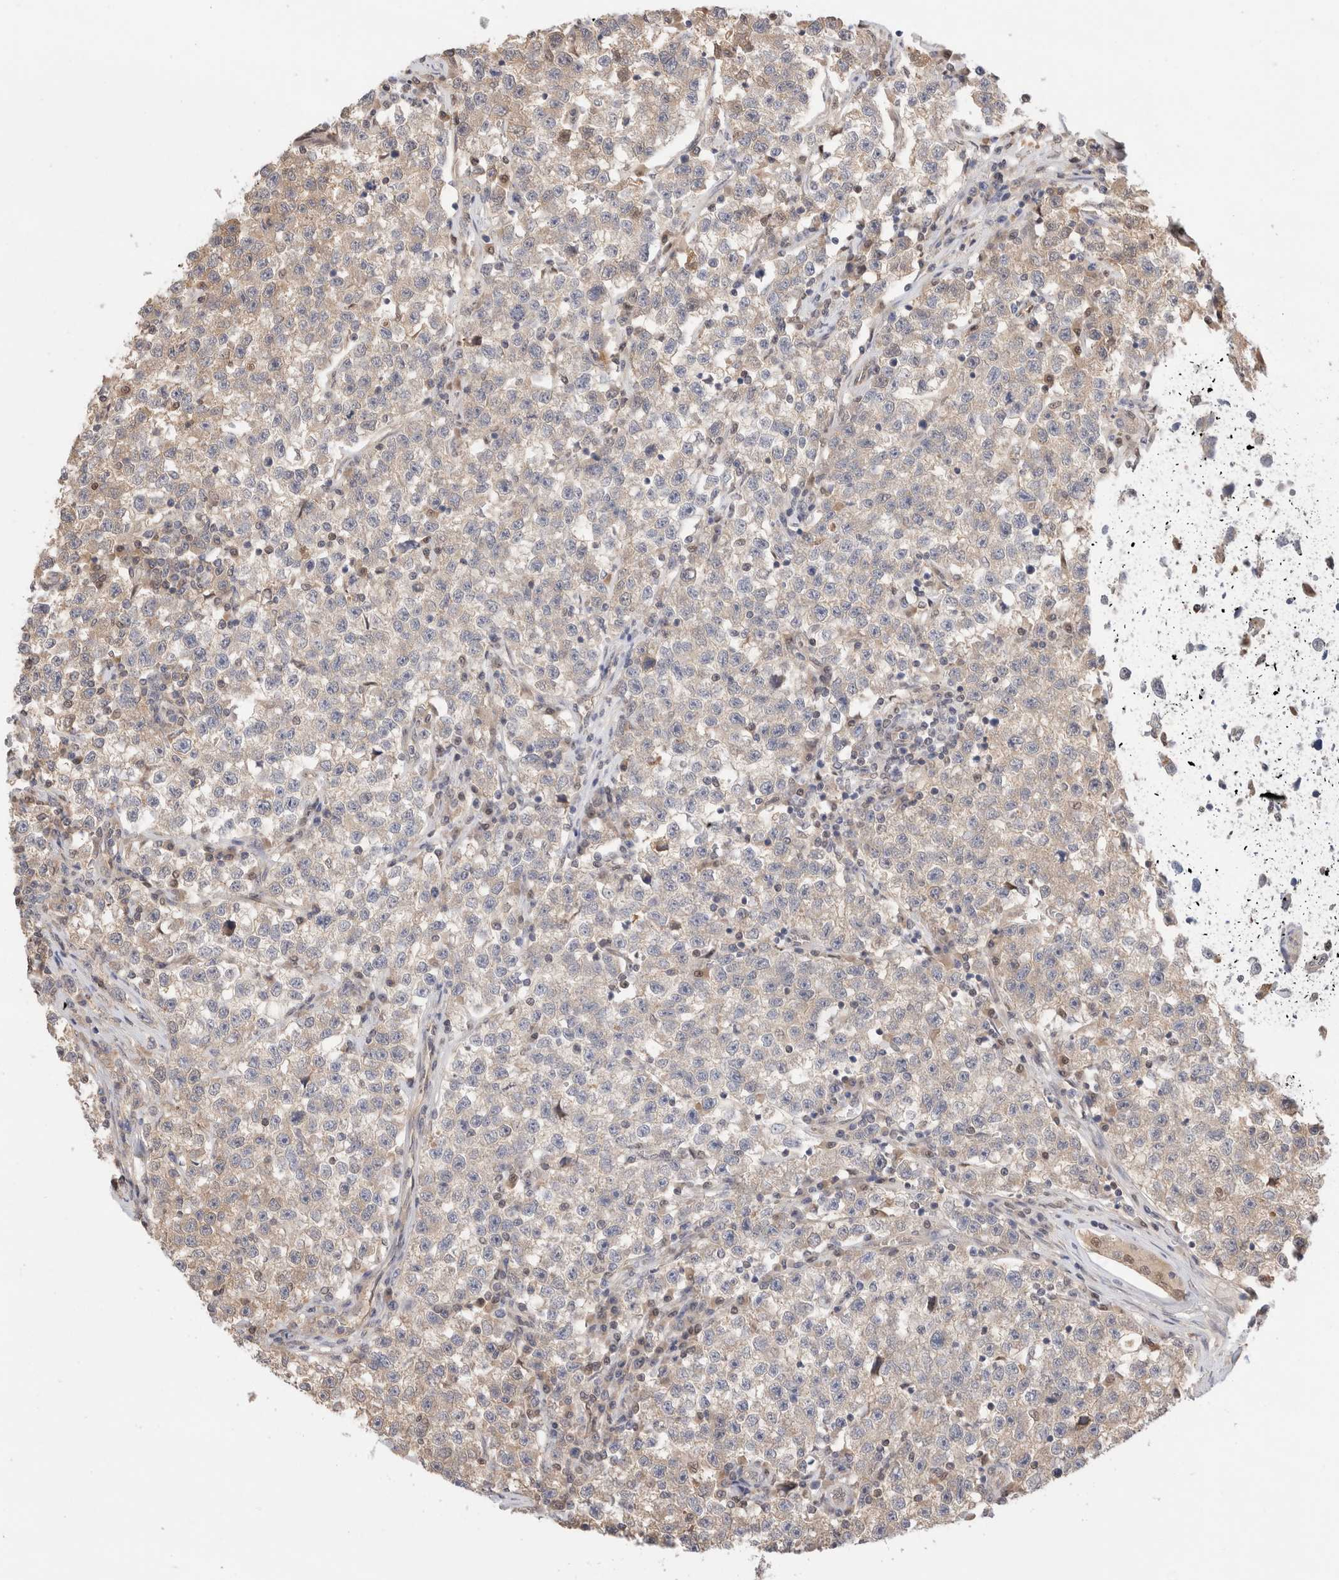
{"staining": {"intensity": "weak", "quantity": "25%-75%", "location": "cytoplasmic/membranous"}, "tissue": "testis cancer", "cell_type": "Tumor cells", "image_type": "cancer", "snomed": [{"axis": "morphology", "description": "Seminoma, NOS"}, {"axis": "topography", "description": "Testis"}], "caption": "Immunohistochemical staining of testis seminoma reveals weak cytoplasmic/membranous protein staining in about 25%-75% of tumor cells.", "gene": "C17orf97", "patient": {"sex": "male", "age": 22}}